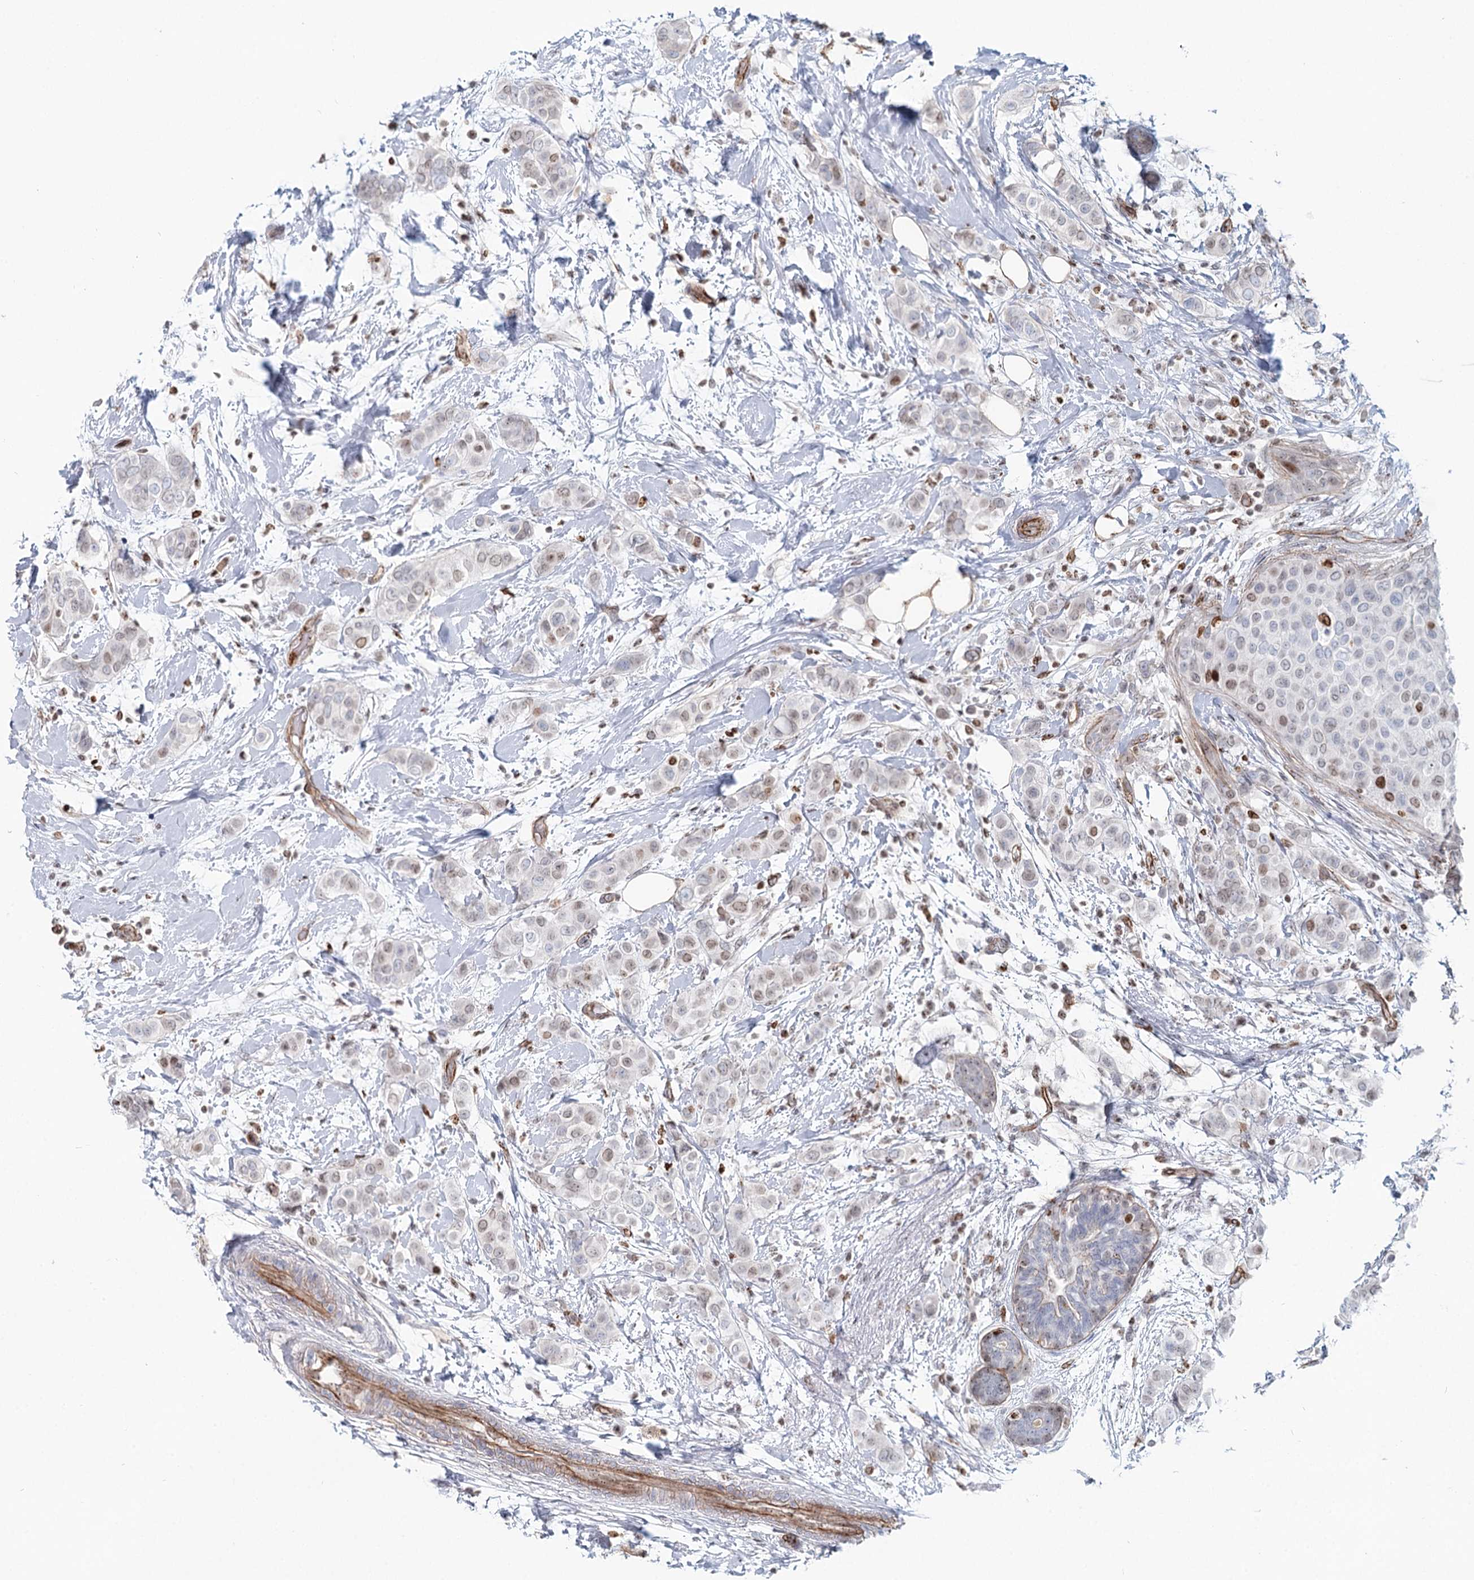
{"staining": {"intensity": "weak", "quantity": "25%-75%", "location": "nuclear"}, "tissue": "breast cancer", "cell_type": "Tumor cells", "image_type": "cancer", "snomed": [{"axis": "morphology", "description": "Lobular carcinoma"}, {"axis": "topography", "description": "Breast"}], "caption": "This histopathology image displays immunohistochemistry (IHC) staining of breast lobular carcinoma, with low weak nuclear expression in about 25%-75% of tumor cells.", "gene": "ZFYVE28", "patient": {"sex": "female", "age": 51}}